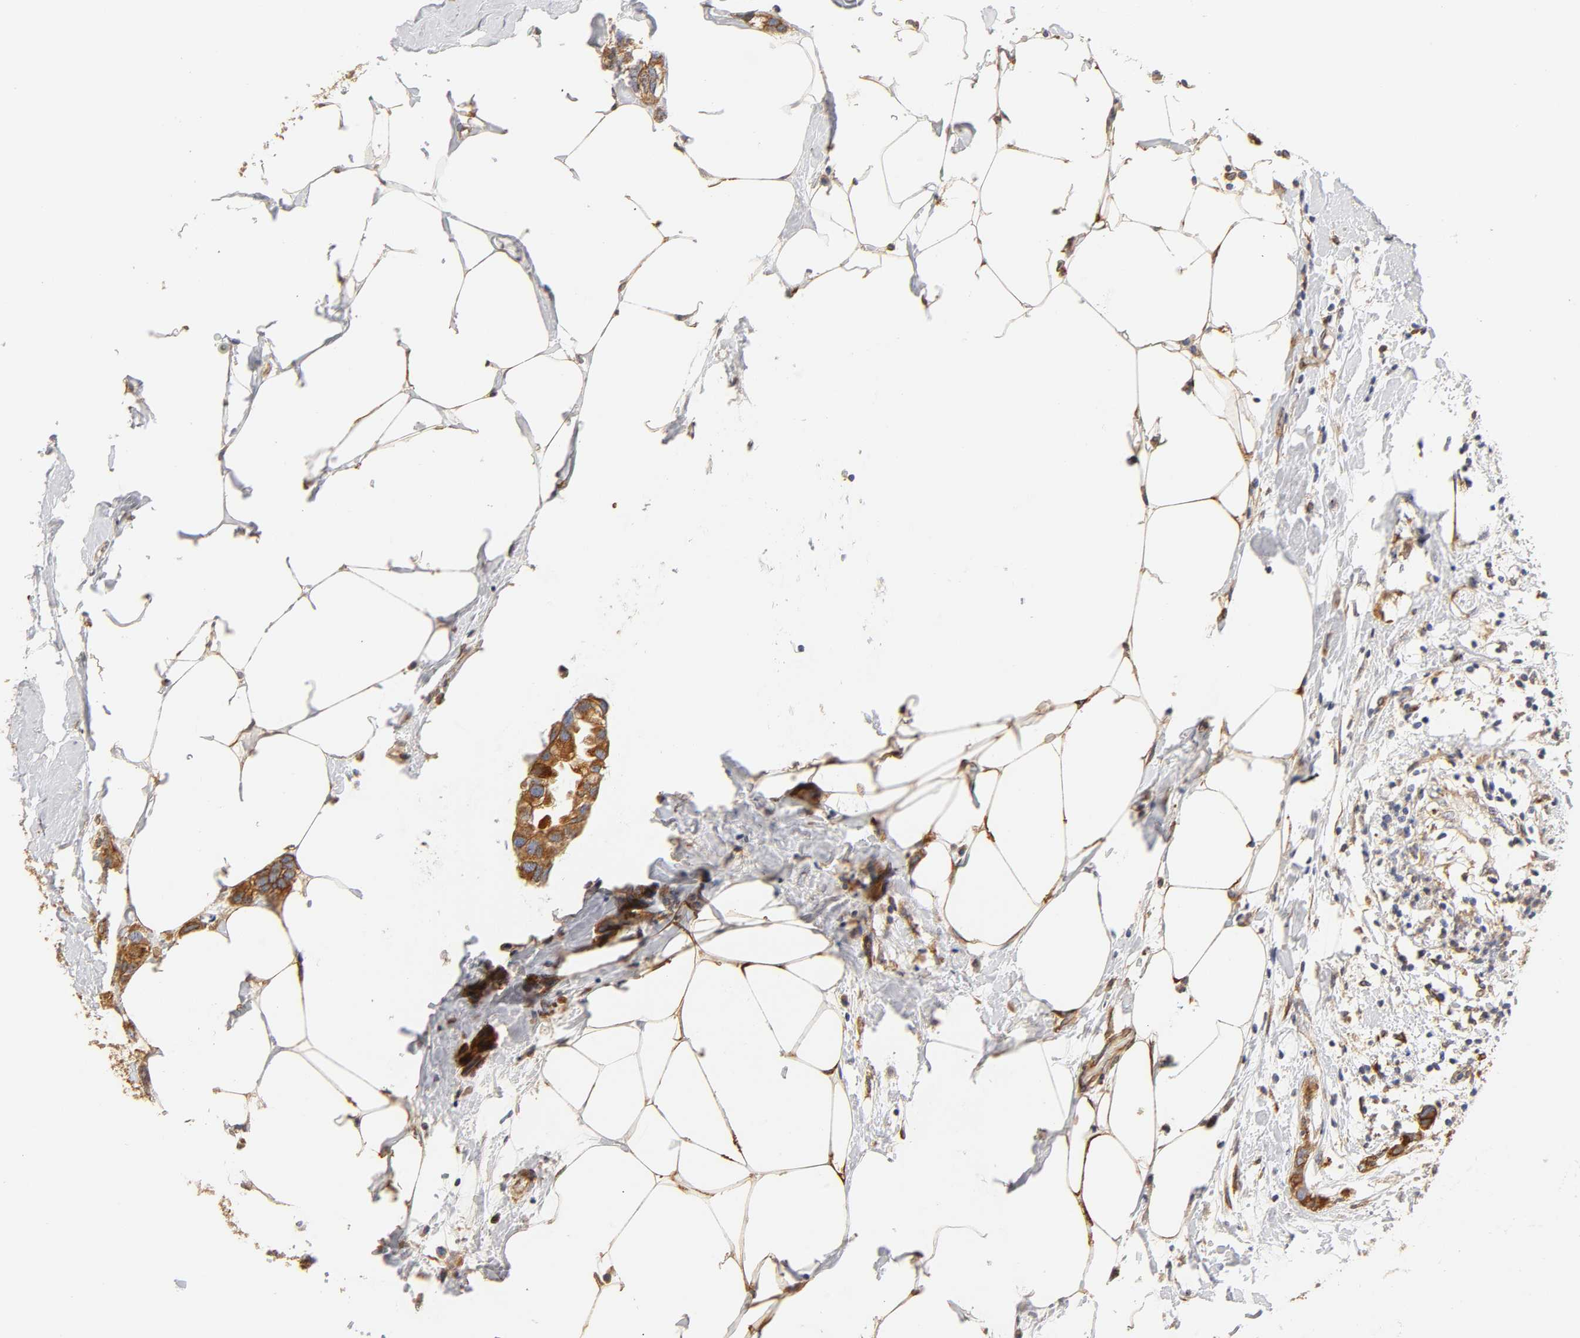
{"staining": {"intensity": "strong", "quantity": ">75%", "location": "cytoplasmic/membranous"}, "tissue": "breast cancer", "cell_type": "Tumor cells", "image_type": "cancer", "snomed": [{"axis": "morphology", "description": "Normal tissue, NOS"}, {"axis": "morphology", "description": "Duct carcinoma"}, {"axis": "topography", "description": "Breast"}], "caption": "Brown immunohistochemical staining in human breast cancer demonstrates strong cytoplasmic/membranous positivity in about >75% of tumor cells. (DAB = brown stain, brightfield microscopy at high magnification).", "gene": "POR", "patient": {"sex": "female", "age": 50}}